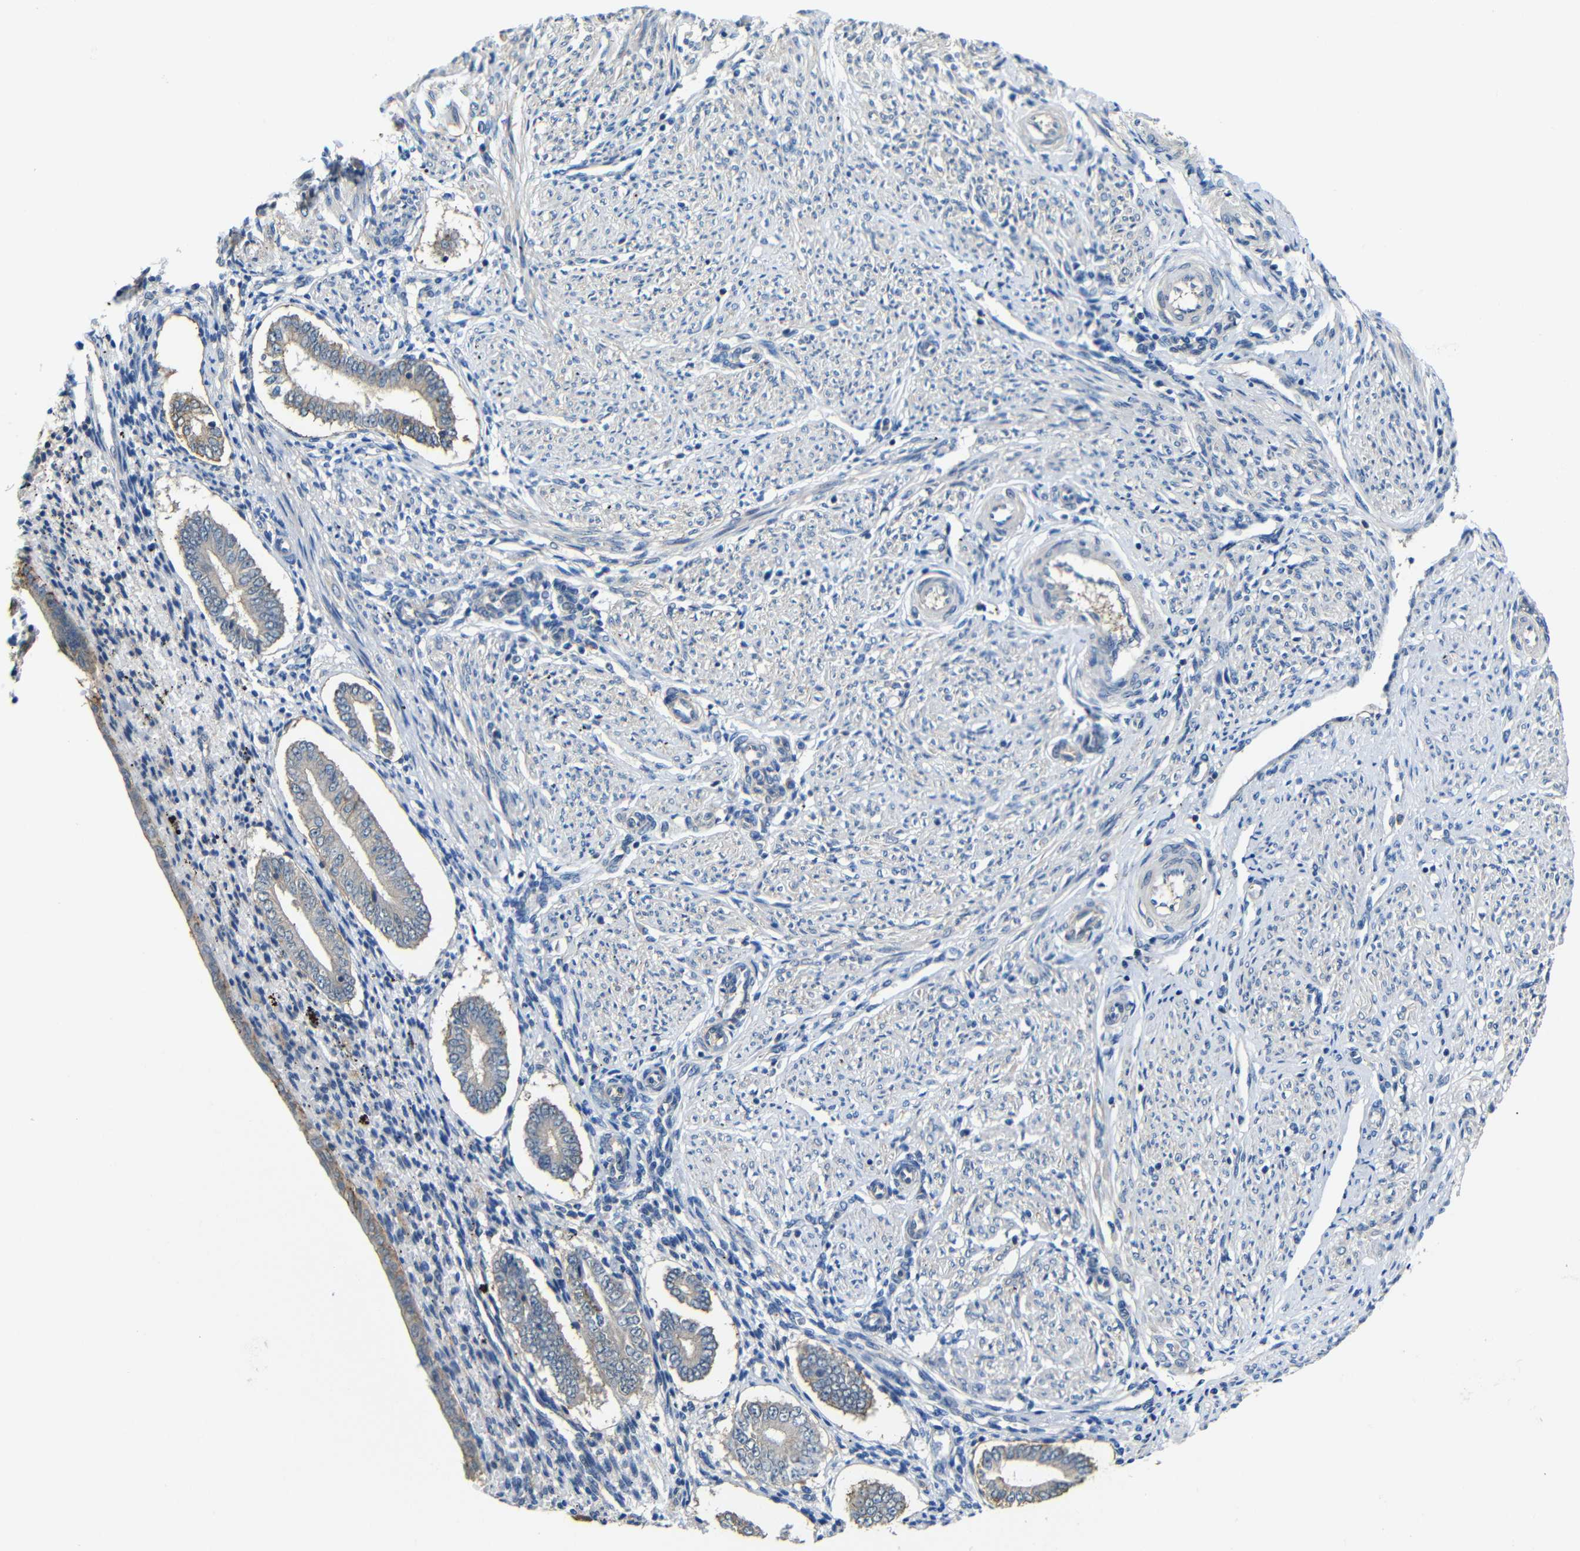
{"staining": {"intensity": "negative", "quantity": "none", "location": "none"}, "tissue": "endometrium", "cell_type": "Cells in endometrial stroma", "image_type": "normal", "snomed": [{"axis": "morphology", "description": "Normal tissue, NOS"}, {"axis": "topography", "description": "Endometrium"}], "caption": "An image of endometrium stained for a protein demonstrates no brown staining in cells in endometrial stroma.", "gene": "ZNF90", "patient": {"sex": "female", "age": 42}}